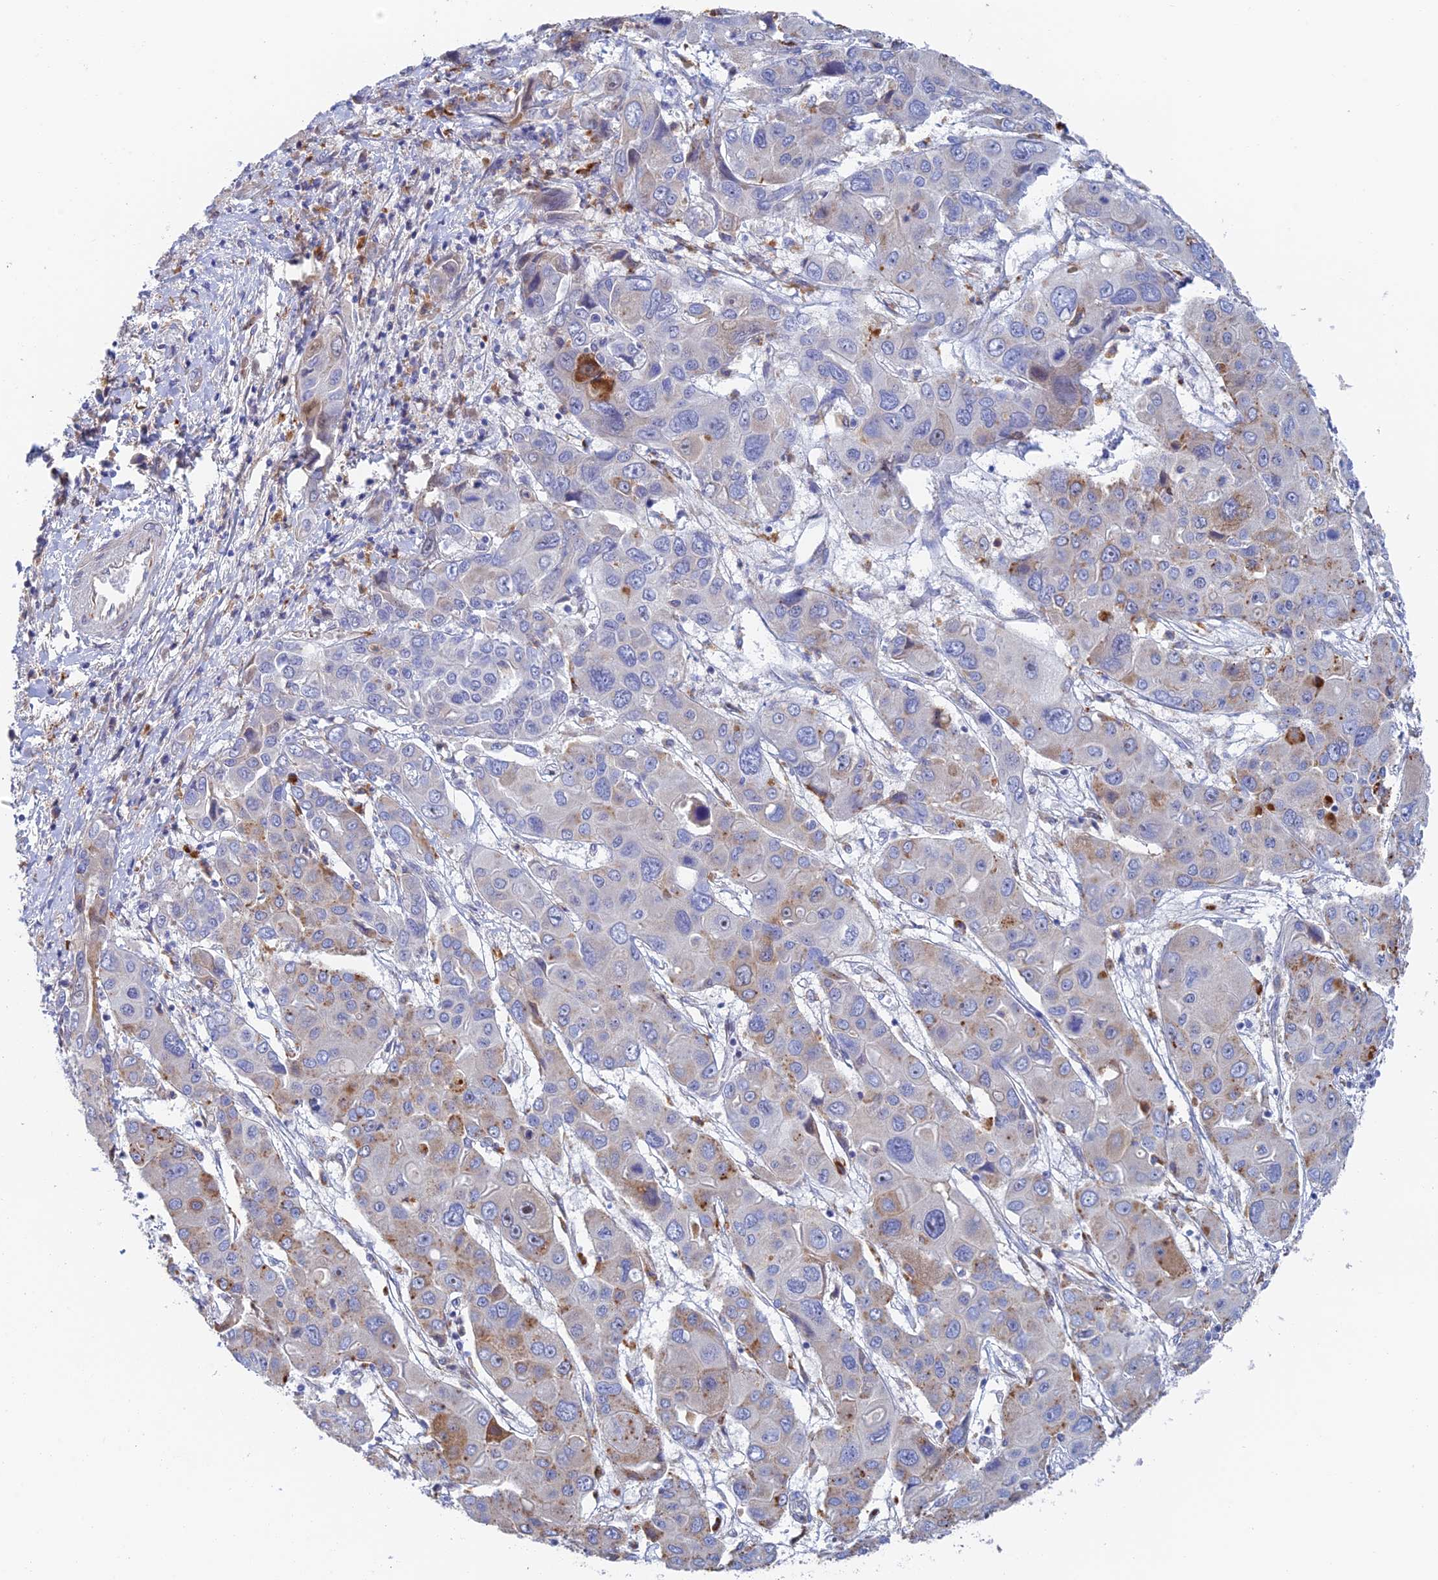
{"staining": {"intensity": "moderate", "quantity": "<25%", "location": "cytoplasmic/membranous"}, "tissue": "liver cancer", "cell_type": "Tumor cells", "image_type": "cancer", "snomed": [{"axis": "morphology", "description": "Cholangiocarcinoma"}, {"axis": "topography", "description": "Liver"}], "caption": "A brown stain highlights moderate cytoplasmic/membranous positivity of a protein in human cholangiocarcinoma (liver) tumor cells. (DAB (3,3'-diaminobenzidine) IHC with brightfield microscopy, high magnification).", "gene": "RPGRIP1L", "patient": {"sex": "male", "age": 67}}